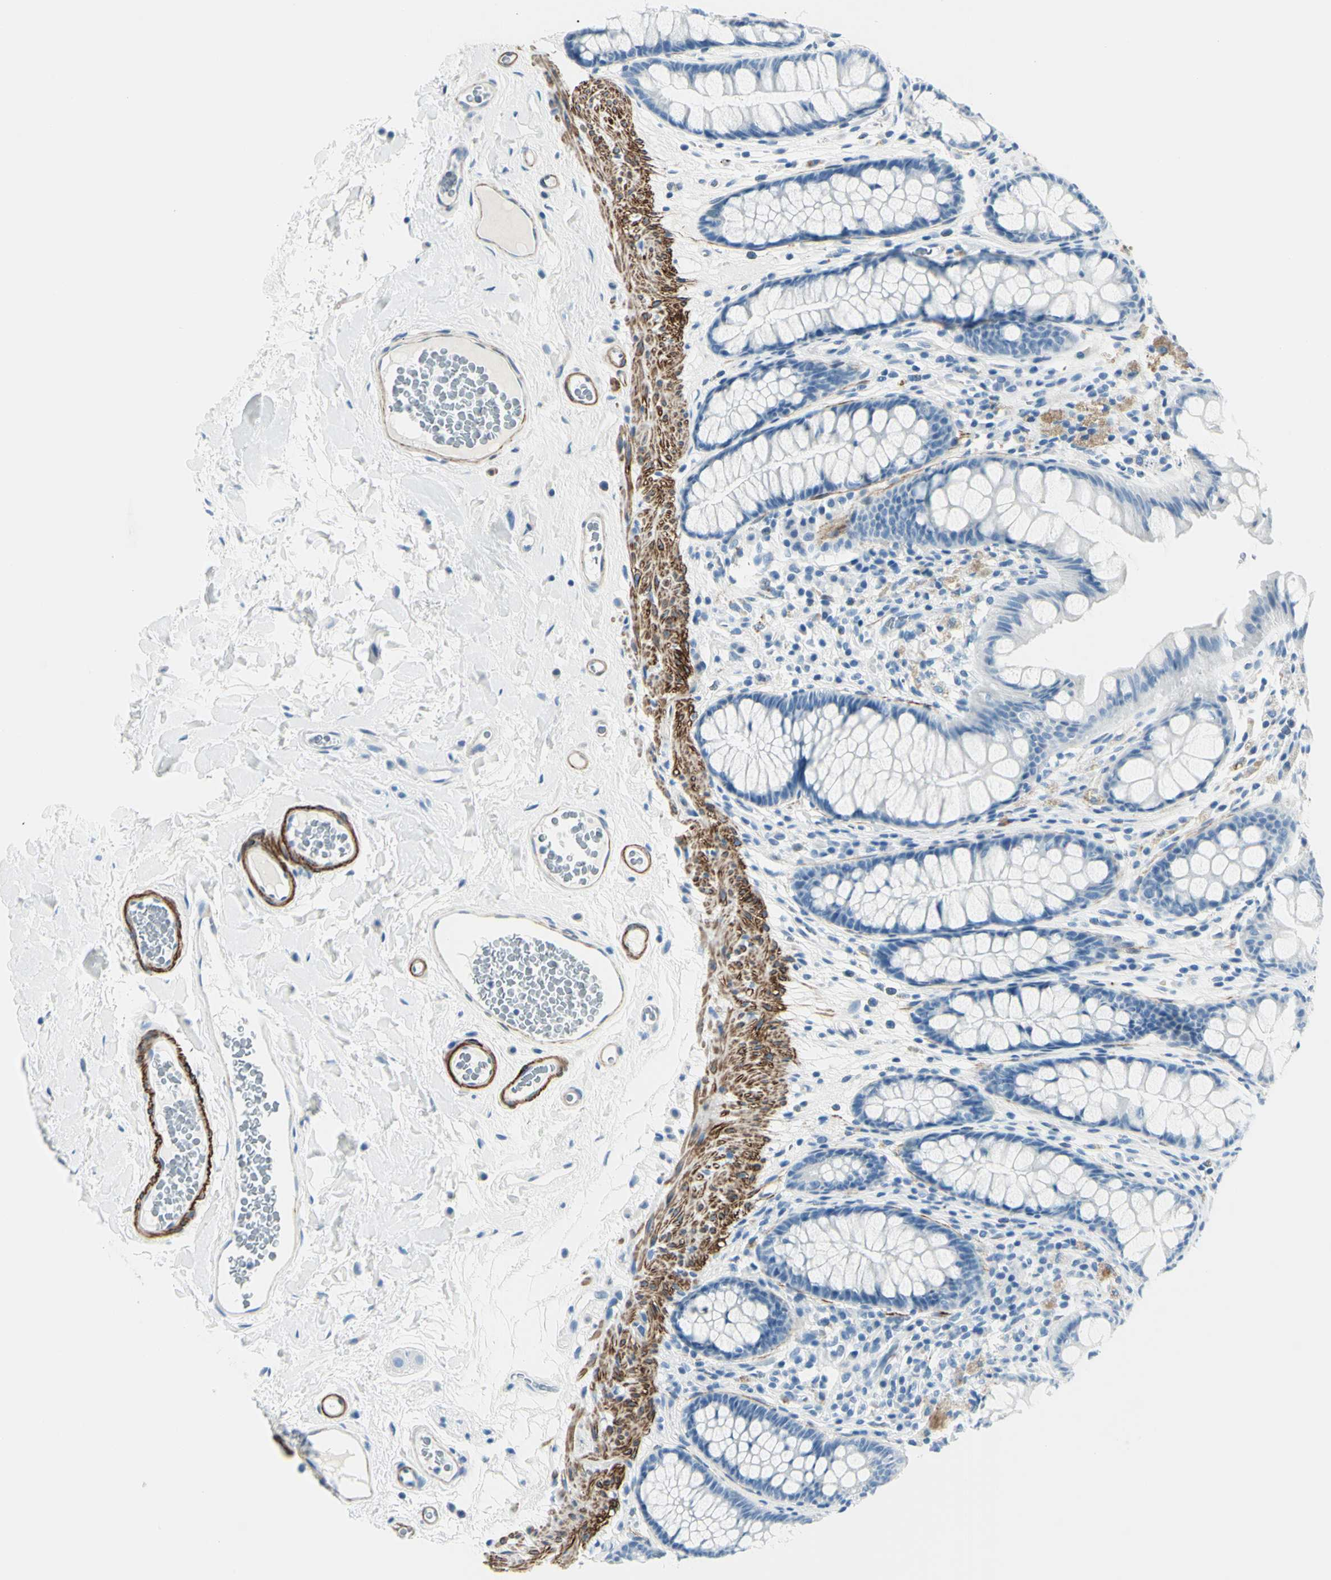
{"staining": {"intensity": "negative", "quantity": "none", "location": "none"}, "tissue": "colon", "cell_type": "Endothelial cells", "image_type": "normal", "snomed": [{"axis": "morphology", "description": "Normal tissue, NOS"}, {"axis": "topography", "description": "Colon"}], "caption": "Image shows no protein expression in endothelial cells of benign colon. (Immunohistochemistry (ihc), brightfield microscopy, high magnification).", "gene": "CDH15", "patient": {"sex": "female", "age": 55}}